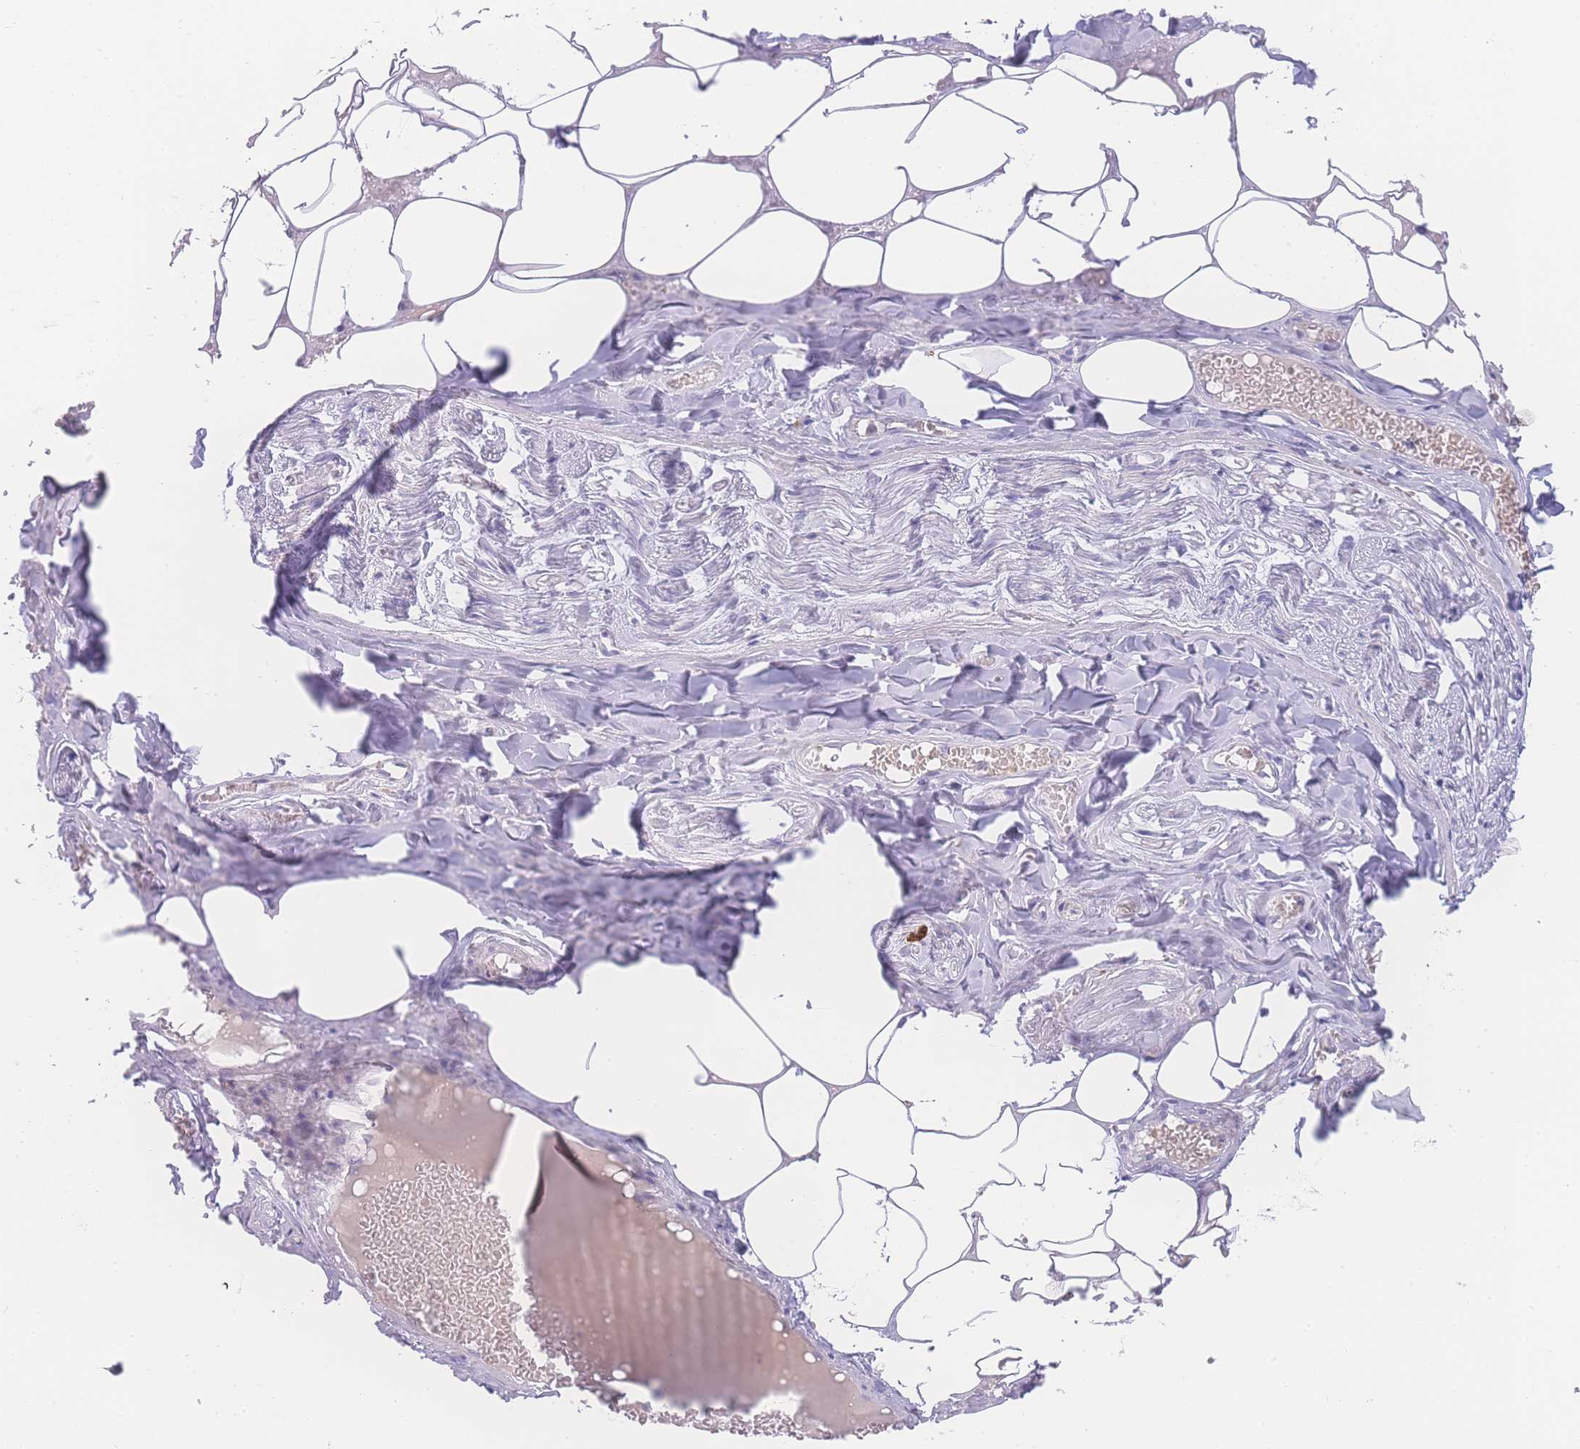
{"staining": {"intensity": "negative", "quantity": "none", "location": "none"}, "tissue": "adipose tissue", "cell_type": "Adipocytes", "image_type": "normal", "snomed": [{"axis": "morphology", "description": "Normal tissue, NOS"}, {"axis": "topography", "description": "Salivary gland"}, {"axis": "topography", "description": "Peripheral nerve tissue"}], "caption": "Immunohistochemistry micrograph of unremarkable adipose tissue stained for a protein (brown), which demonstrates no expression in adipocytes. (Immunohistochemistry, brightfield microscopy, high magnification).", "gene": "PRSS22", "patient": {"sex": "male", "age": 38}}